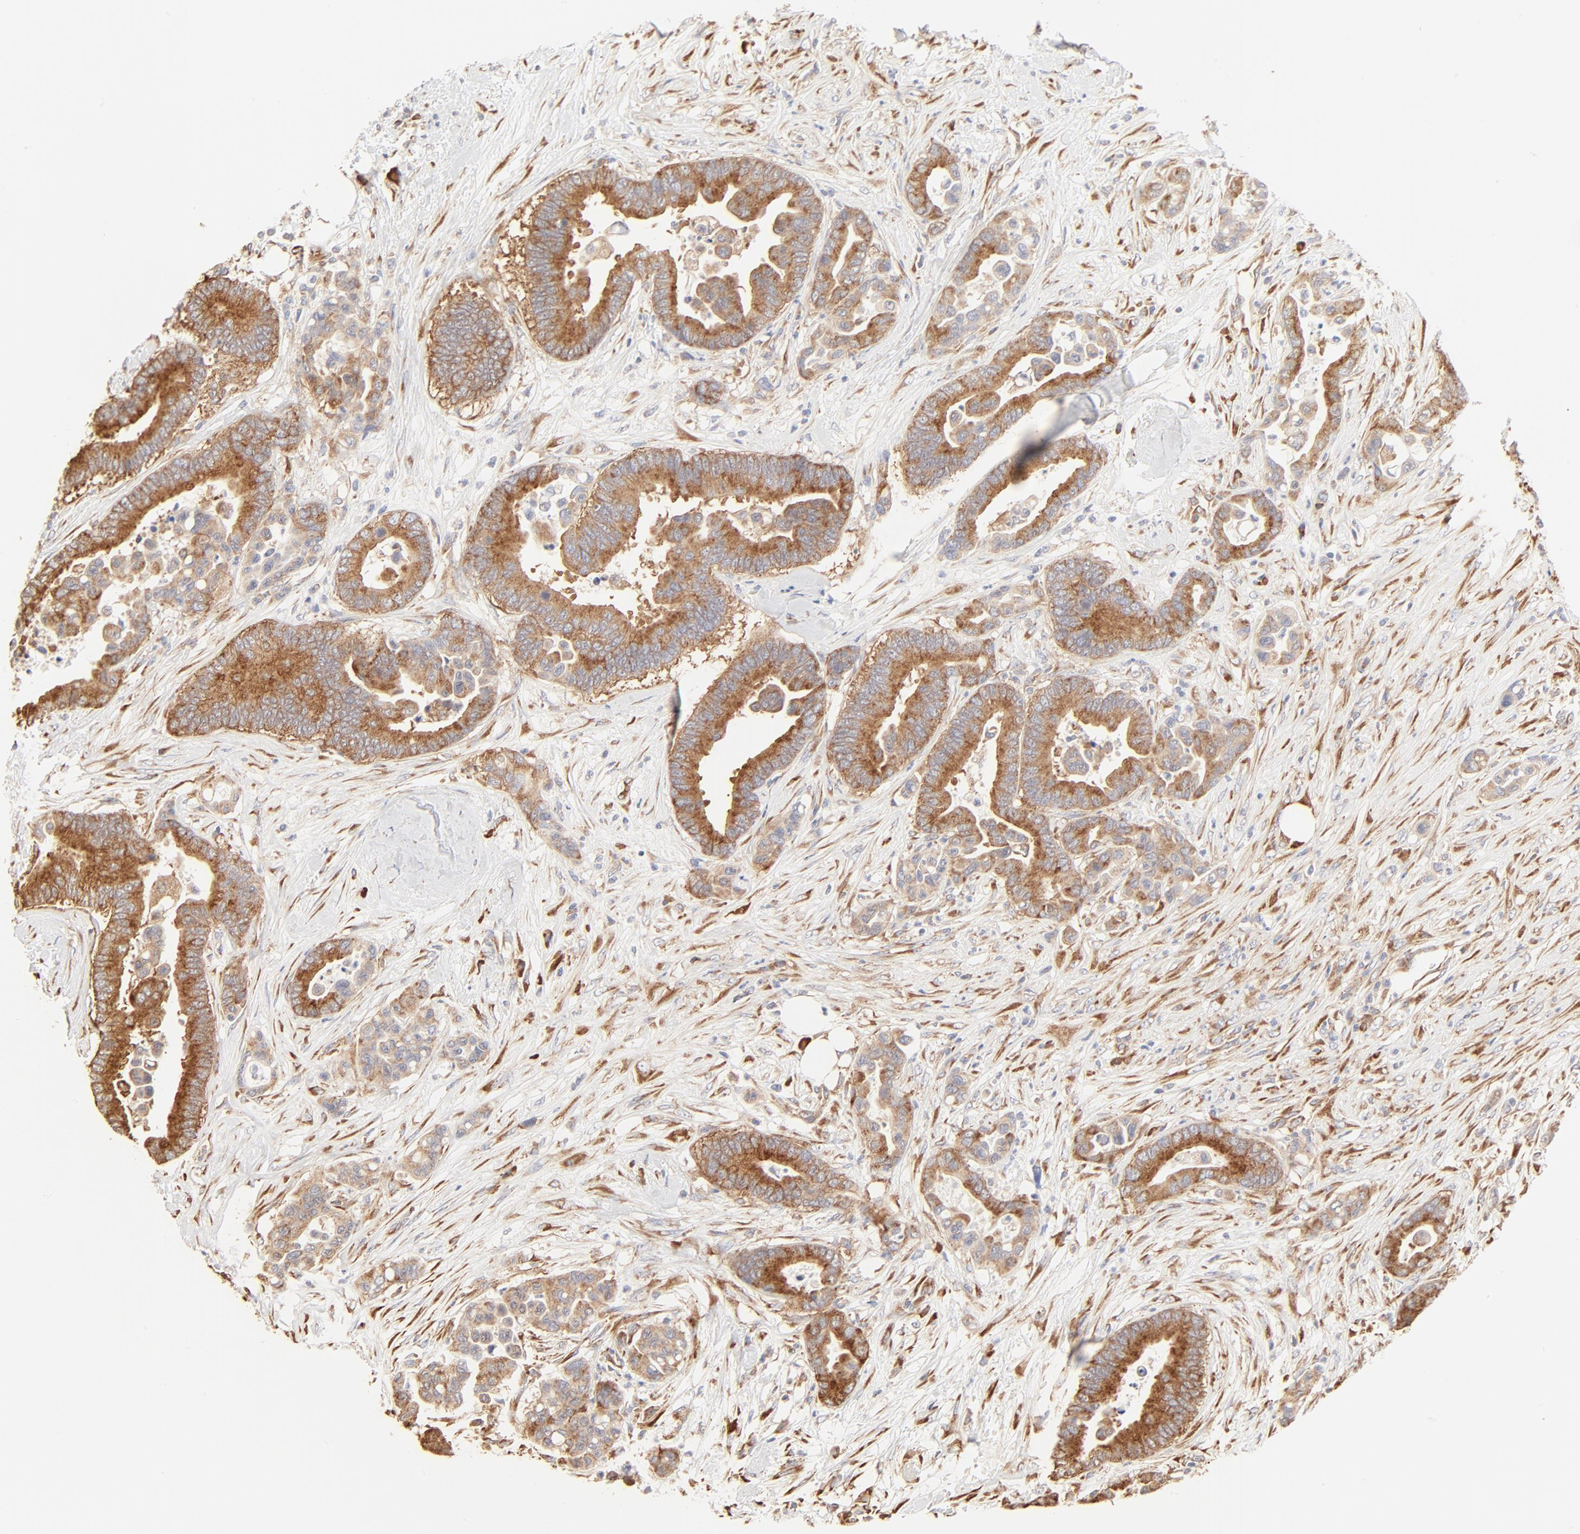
{"staining": {"intensity": "moderate", "quantity": ">75%", "location": "cytoplasmic/membranous"}, "tissue": "colorectal cancer", "cell_type": "Tumor cells", "image_type": "cancer", "snomed": [{"axis": "morphology", "description": "Adenocarcinoma, NOS"}, {"axis": "topography", "description": "Colon"}], "caption": "Immunohistochemistry (IHC) micrograph of human colorectal cancer stained for a protein (brown), which displays medium levels of moderate cytoplasmic/membranous expression in about >75% of tumor cells.", "gene": "RPS20", "patient": {"sex": "male", "age": 82}}